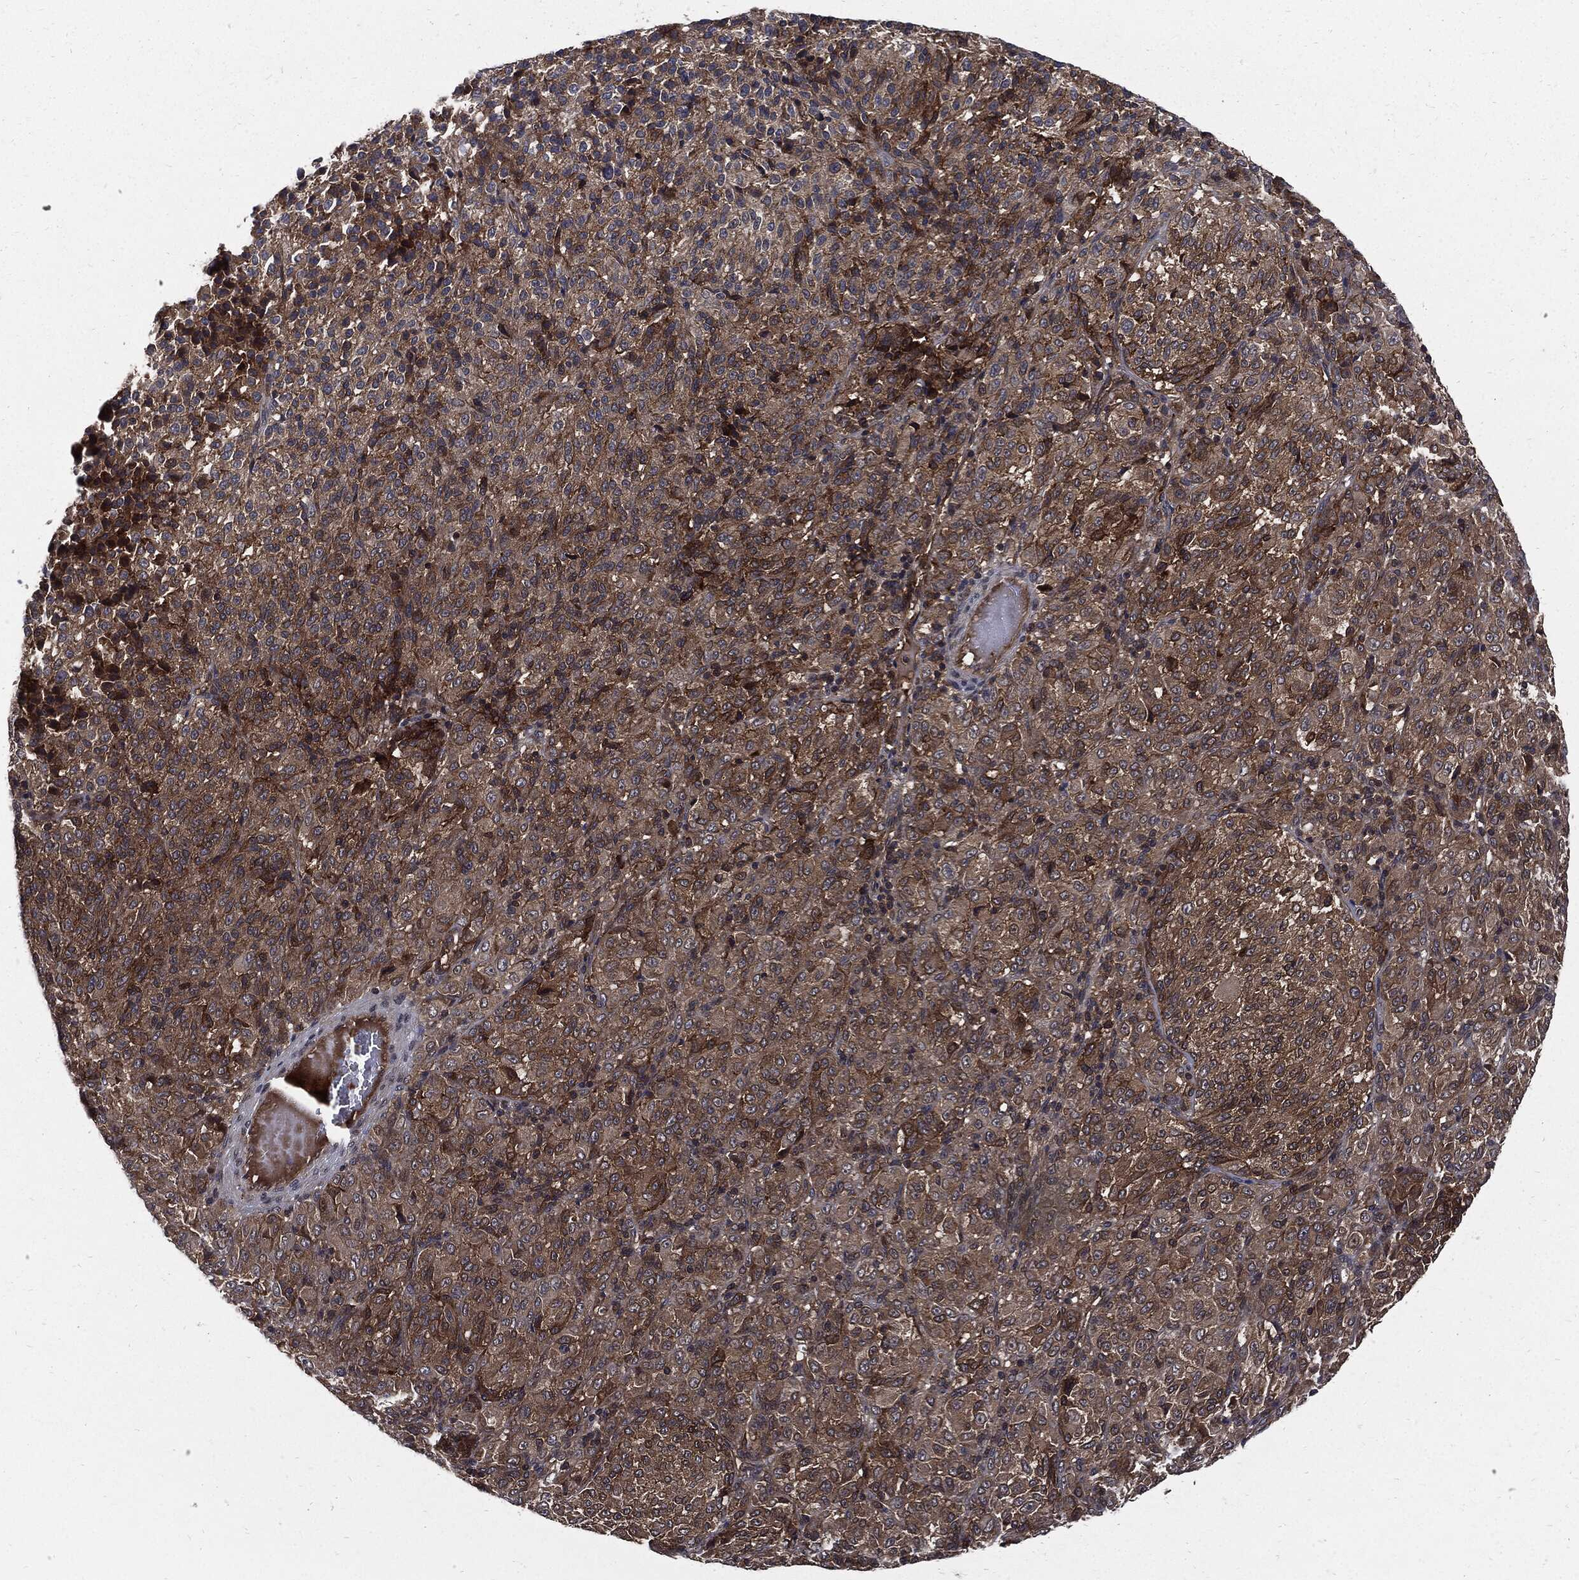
{"staining": {"intensity": "strong", "quantity": "25%-75%", "location": "cytoplasmic/membranous"}, "tissue": "melanoma", "cell_type": "Tumor cells", "image_type": "cancer", "snomed": [{"axis": "morphology", "description": "Malignant melanoma, Metastatic site"}, {"axis": "topography", "description": "Brain"}], "caption": "Immunohistochemistry (IHC) image of malignant melanoma (metastatic site) stained for a protein (brown), which reveals high levels of strong cytoplasmic/membranous expression in approximately 25%-75% of tumor cells.", "gene": "CLU", "patient": {"sex": "female", "age": 56}}